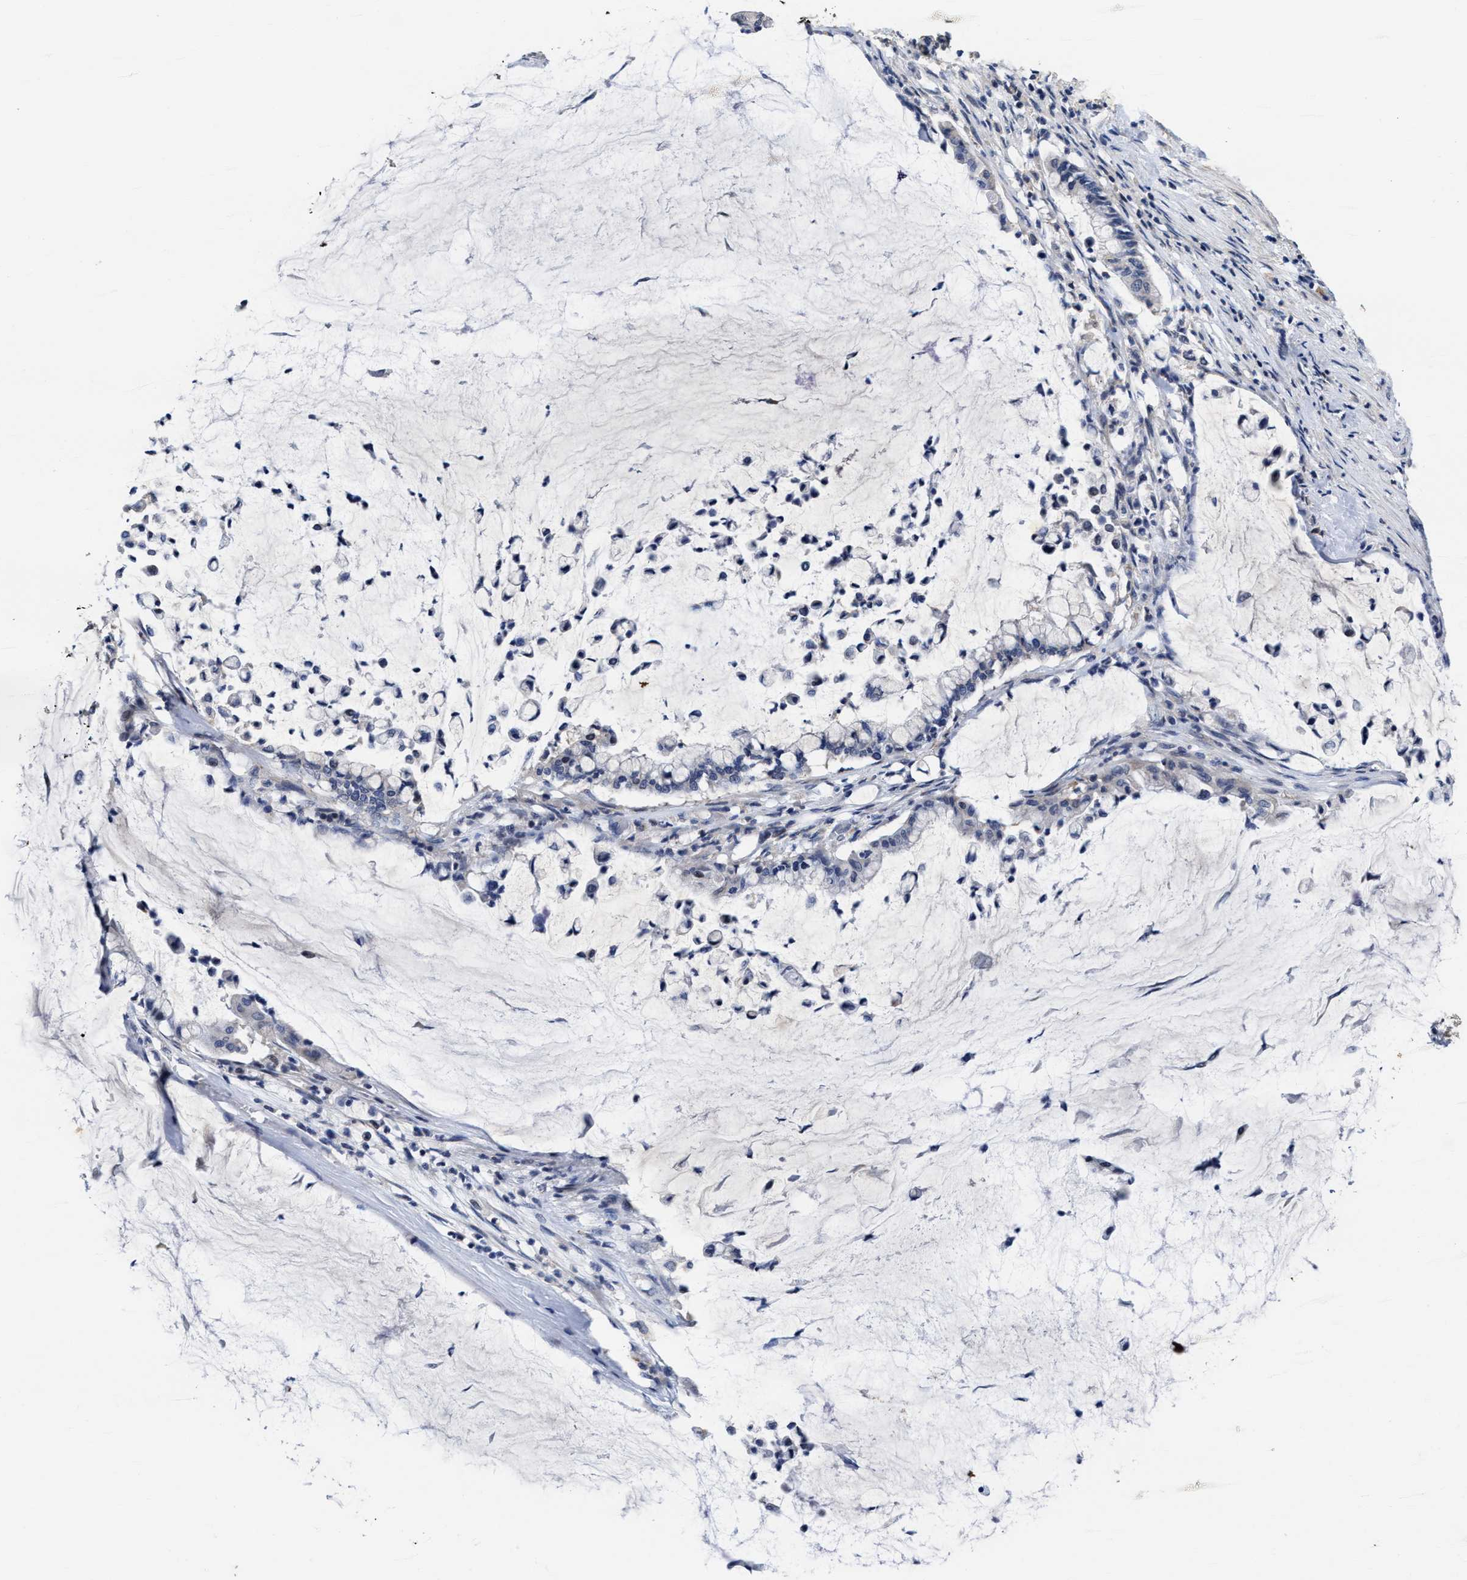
{"staining": {"intensity": "negative", "quantity": "none", "location": "none"}, "tissue": "pancreatic cancer", "cell_type": "Tumor cells", "image_type": "cancer", "snomed": [{"axis": "morphology", "description": "Adenocarcinoma, NOS"}, {"axis": "topography", "description": "Pancreas"}], "caption": "Immunohistochemistry (IHC) image of human pancreatic cancer stained for a protein (brown), which demonstrates no positivity in tumor cells.", "gene": "ZFAT", "patient": {"sex": "male", "age": 41}}